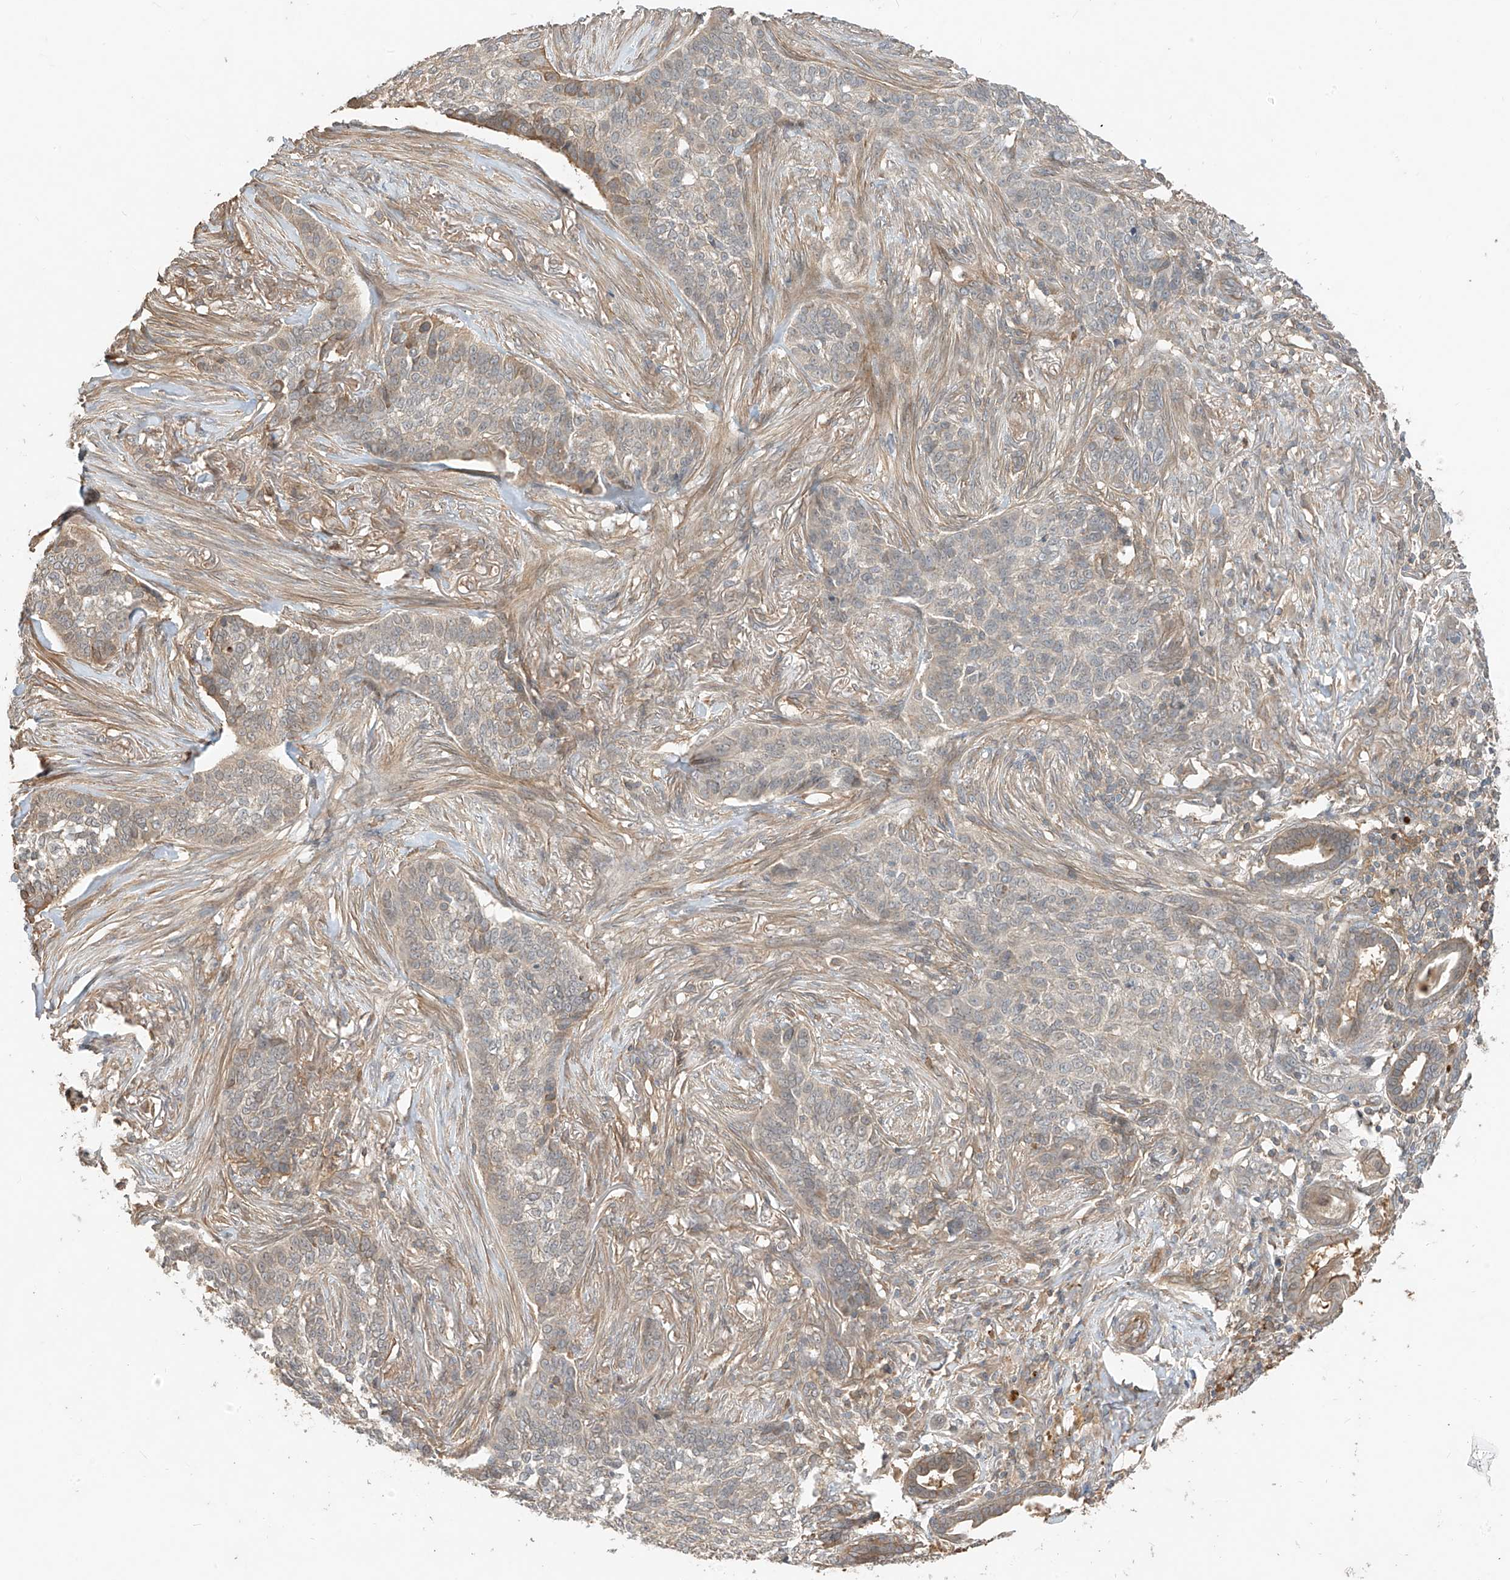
{"staining": {"intensity": "negative", "quantity": "none", "location": "none"}, "tissue": "skin cancer", "cell_type": "Tumor cells", "image_type": "cancer", "snomed": [{"axis": "morphology", "description": "Basal cell carcinoma"}, {"axis": "topography", "description": "Skin"}], "caption": "Skin cancer was stained to show a protein in brown. There is no significant positivity in tumor cells.", "gene": "CACNA2D4", "patient": {"sex": "male", "age": 85}}